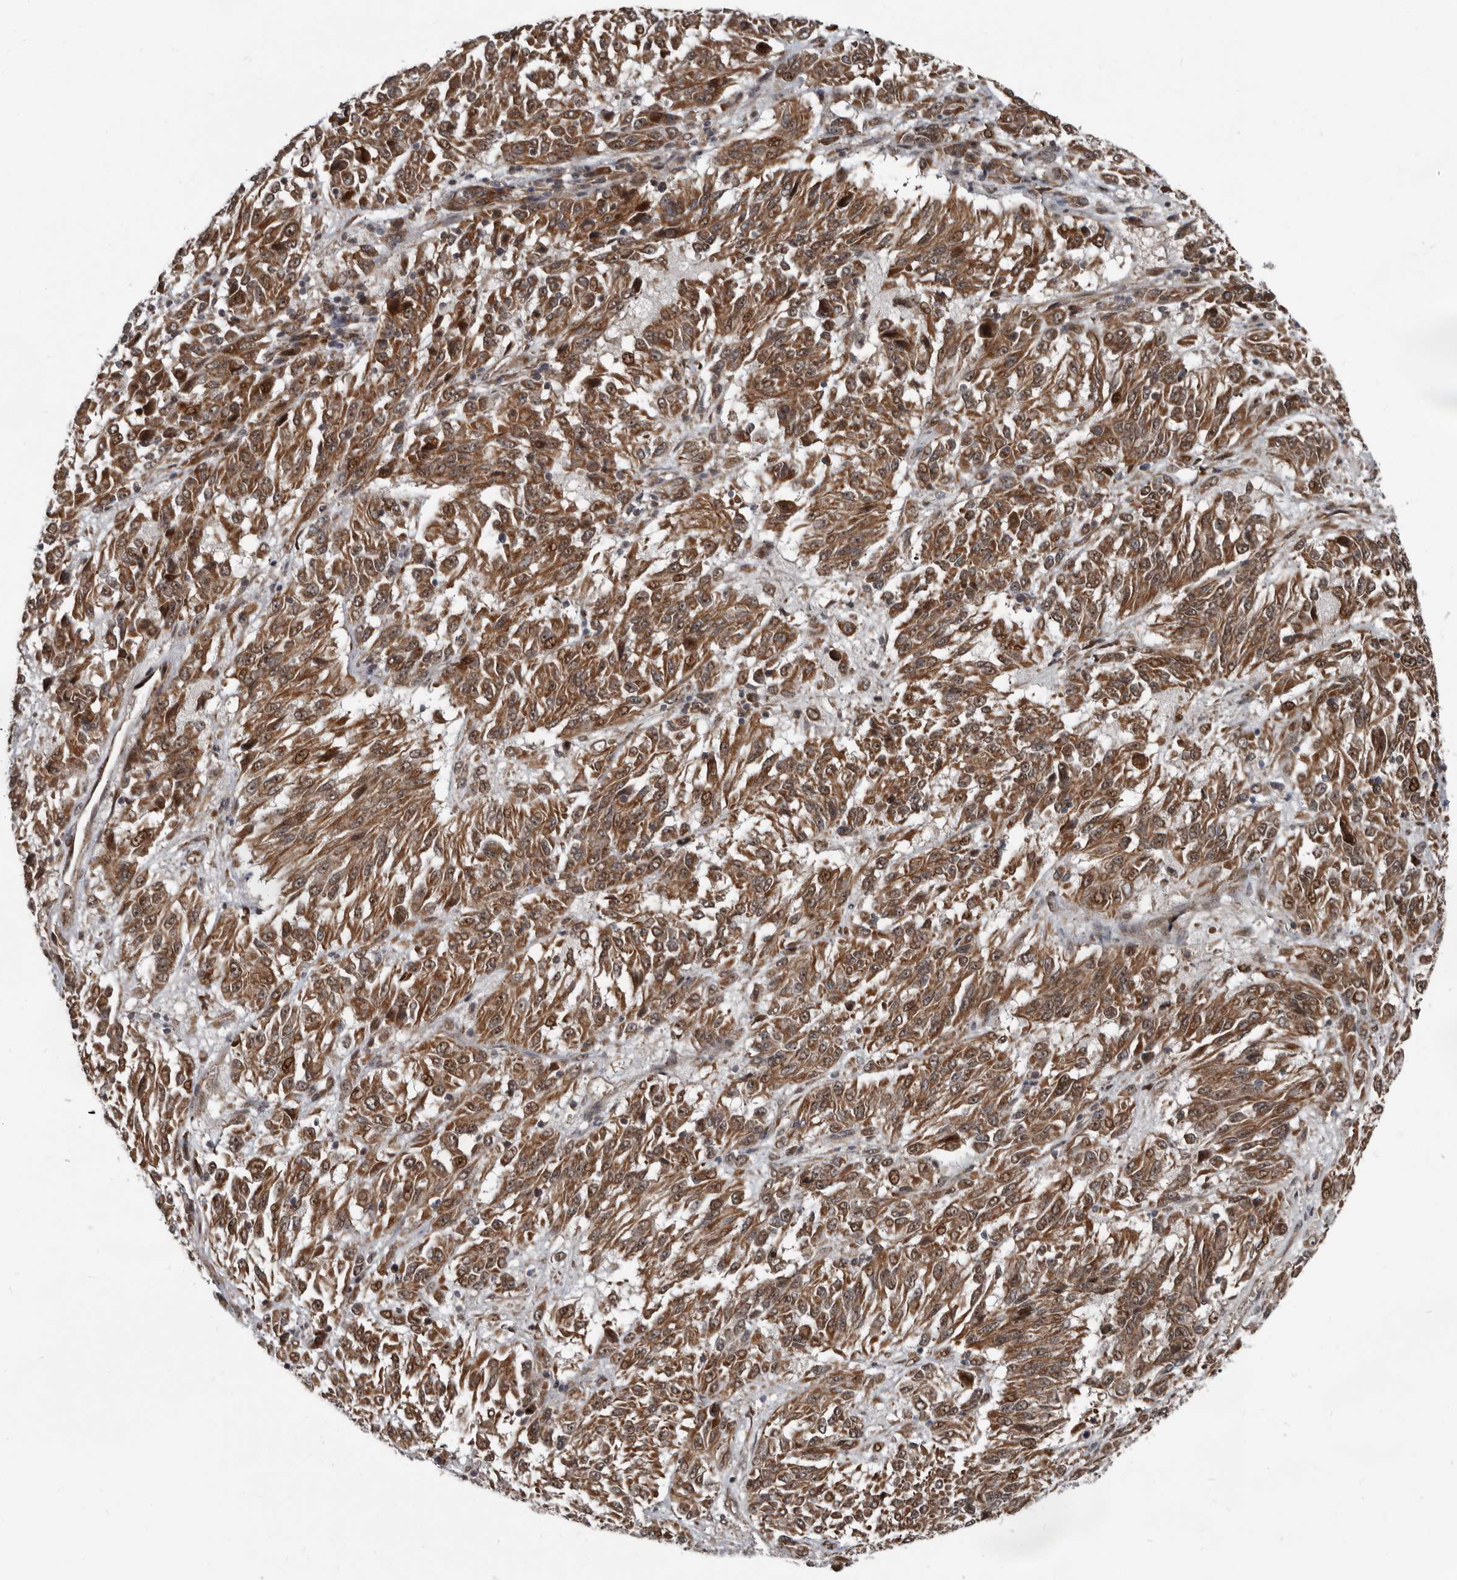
{"staining": {"intensity": "moderate", "quantity": ">75%", "location": "cytoplasmic/membranous"}, "tissue": "melanoma", "cell_type": "Tumor cells", "image_type": "cancer", "snomed": [{"axis": "morphology", "description": "Malignant melanoma, Metastatic site"}, {"axis": "topography", "description": "Lung"}], "caption": "Malignant melanoma (metastatic site) was stained to show a protein in brown. There is medium levels of moderate cytoplasmic/membranous expression in approximately >75% of tumor cells.", "gene": "CHD1L", "patient": {"sex": "male", "age": 64}}